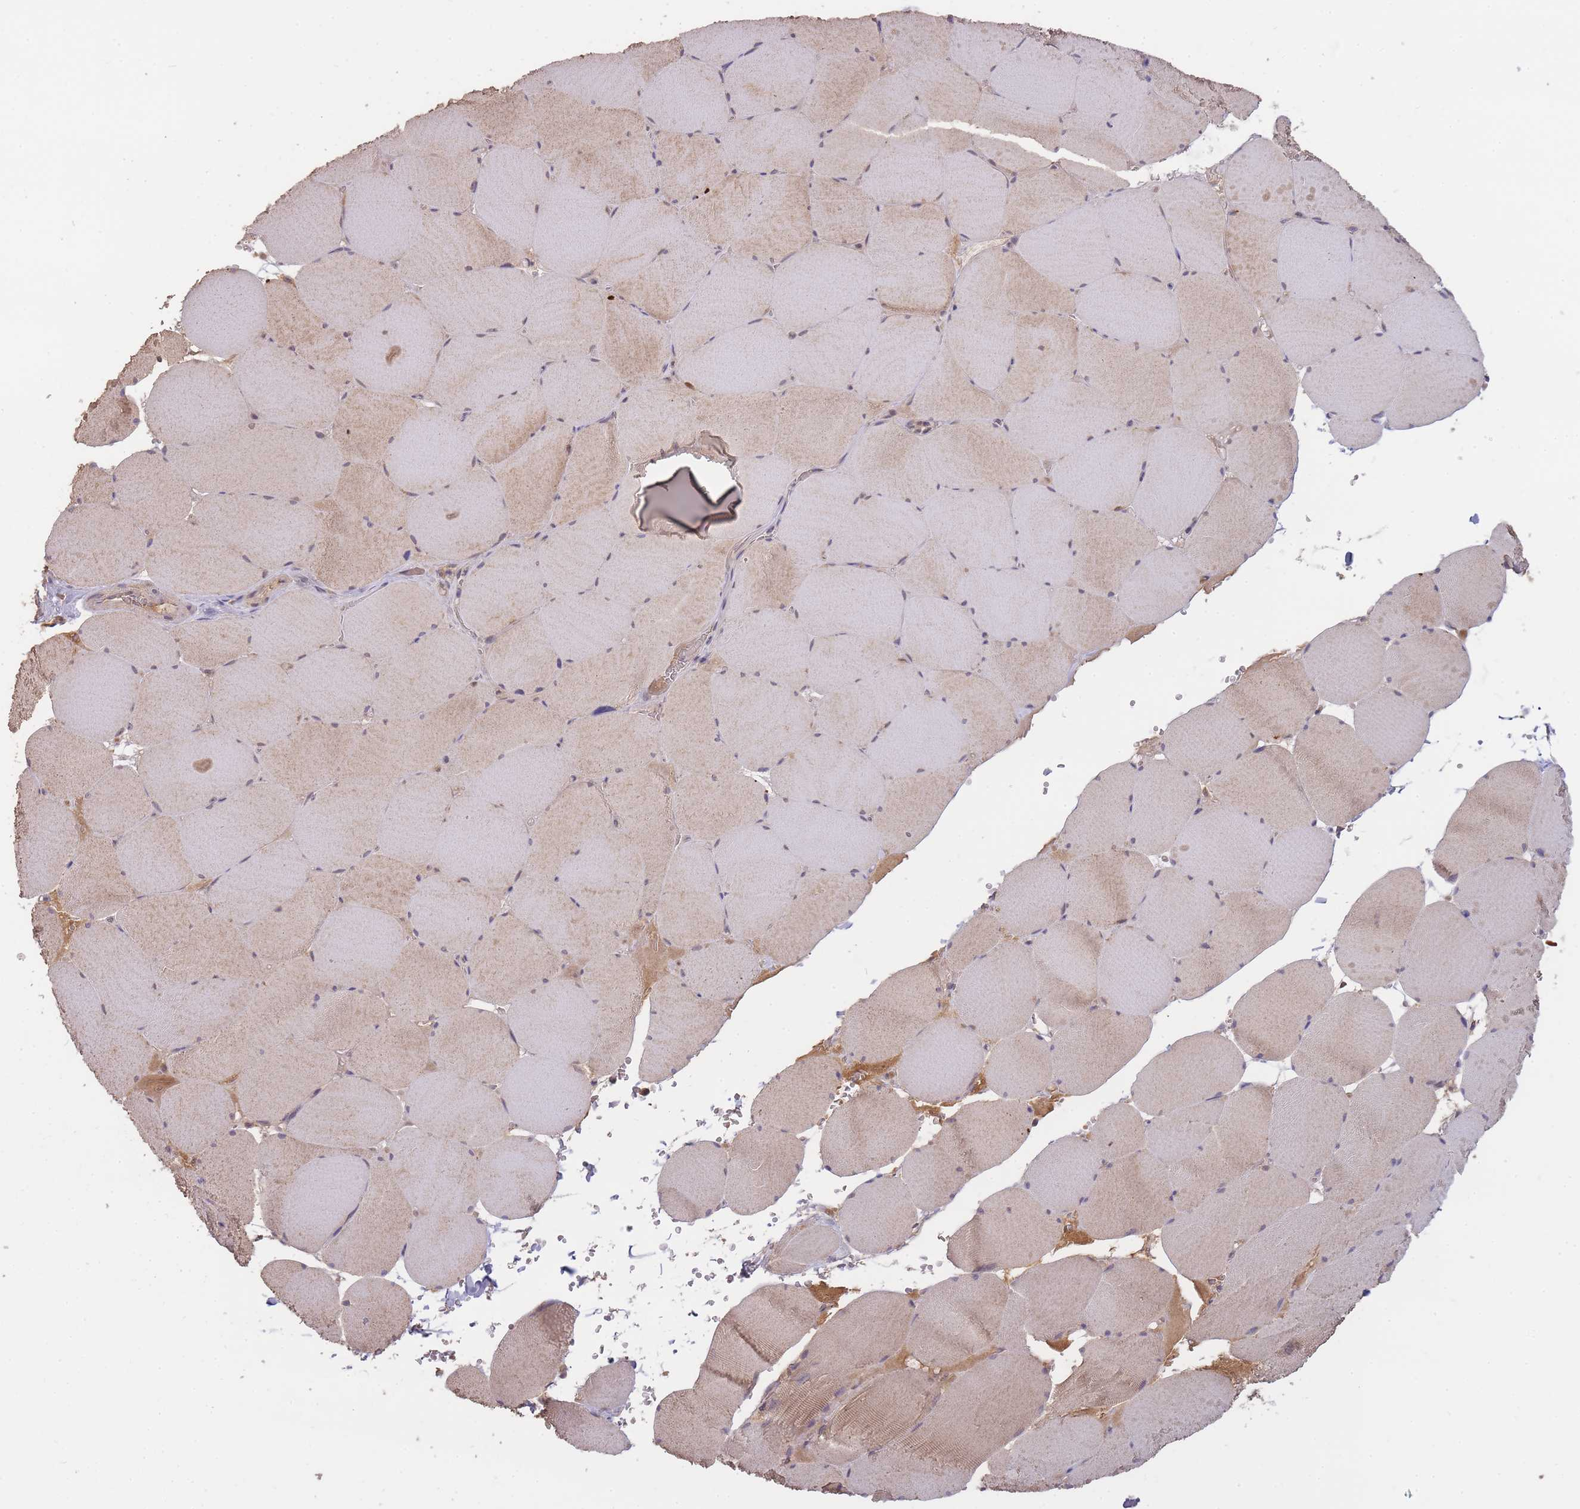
{"staining": {"intensity": "moderate", "quantity": "25%-75%", "location": "cytoplasmic/membranous"}, "tissue": "skeletal muscle", "cell_type": "Myocytes", "image_type": "normal", "snomed": [{"axis": "morphology", "description": "Normal tissue, NOS"}, {"axis": "topography", "description": "Skeletal muscle"}, {"axis": "topography", "description": "Head-Neck"}], "caption": "This photomicrograph demonstrates benign skeletal muscle stained with IHC to label a protein in brown. The cytoplasmic/membranous of myocytes show moderate positivity for the protein. Nuclei are counter-stained blue.", "gene": "PIP4P1", "patient": {"sex": "male", "age": 66}}